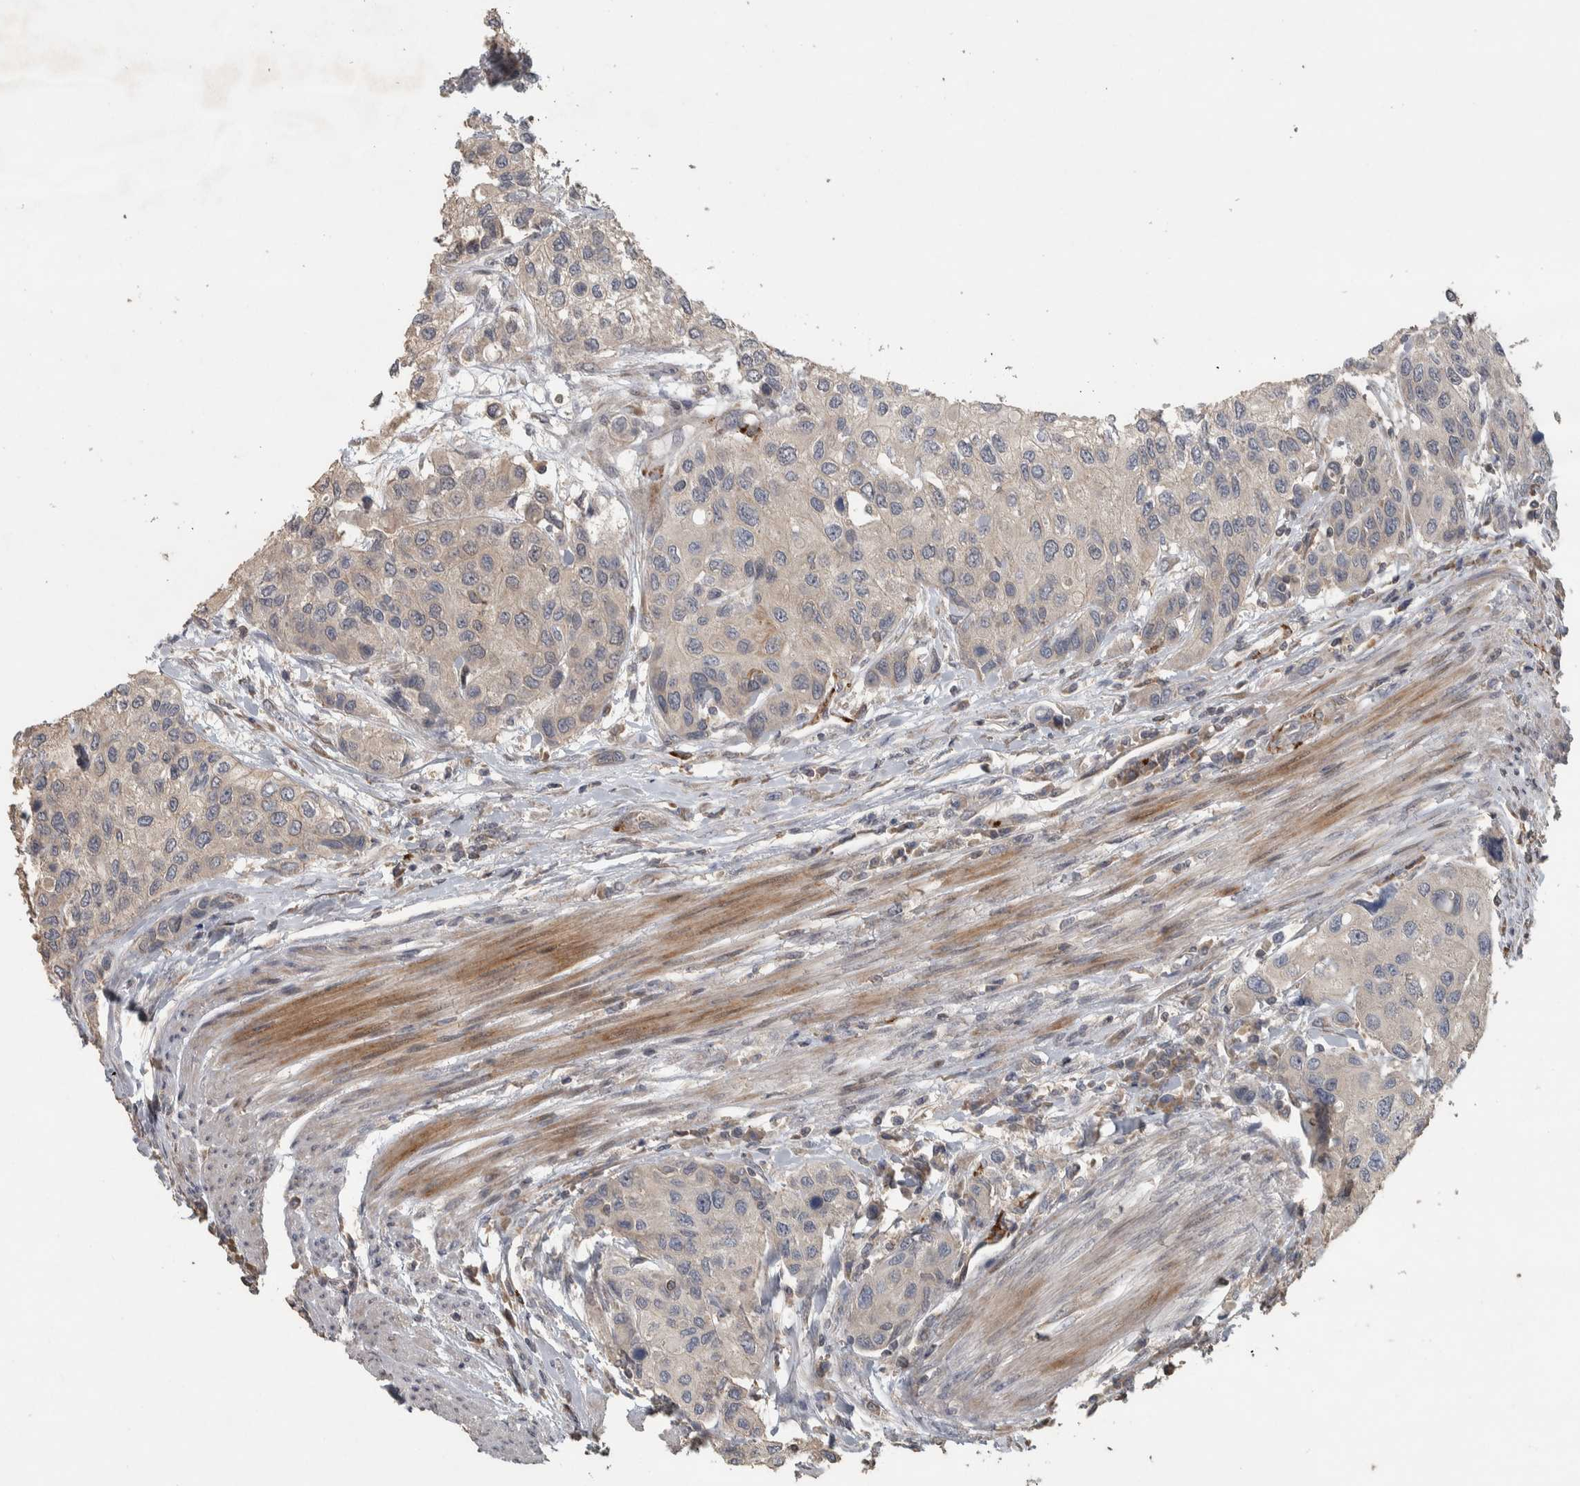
{"staining": {"intensity": "weak", "quantity": "<25%", "location": "cytoplasmic/membranous"}, "tissue": "urothelial cancer", "cell_type": "Tumor cells", "image_type": "cancer", "snomed": [{"axis": "morphology", "description": "Urothelial carcinoma, High grade"}, {"axis": "topography", "description": "Urinary bladder"}], "caption": "IHC photomicrograph of human high-grade urothelial carcinoma stained for a protein (brown), which exhibits no expression in tumor cells.", "gene": "ERAL1", "patient": {"sex": "female", "age": 56}}